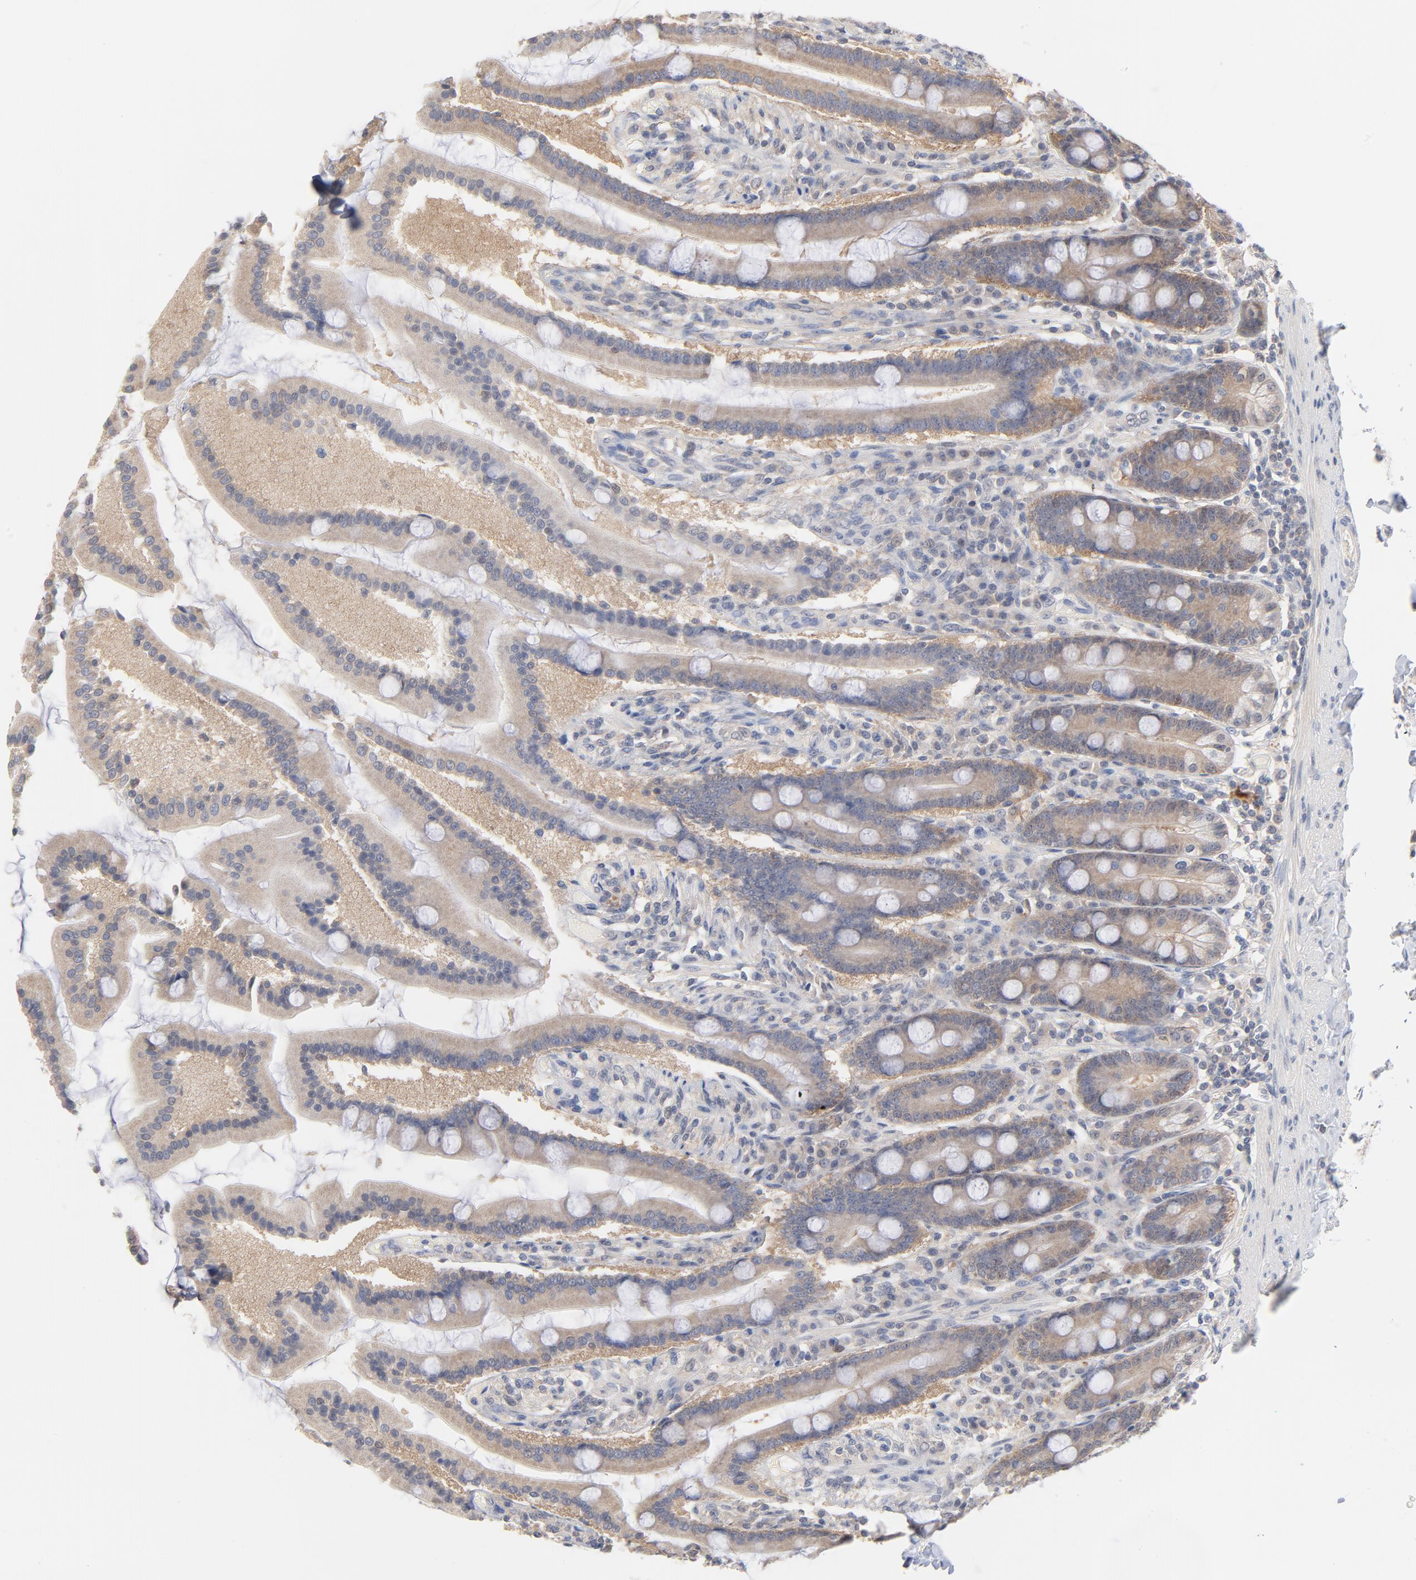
{"staining": {"intensity": "weak", "quantity": ">75%", "location": "cytoplasmic/membranous"}, "tissue": "duodenum", "cell_type": "Glandular cells", "image_type": "normal", "snomed": [{"axis": "morphology", "description": "Normal tissue, NOS"}, {"axis": "topography", "description": "Duodenum"}], "caption": "The image exhibits staining of normal duodenum, revealing weak cytoplasmic/membranous protein staining (brown color) within glandular cells.", "gene": "UBL4A", "patient": {"sex": "female", "age": 64}}